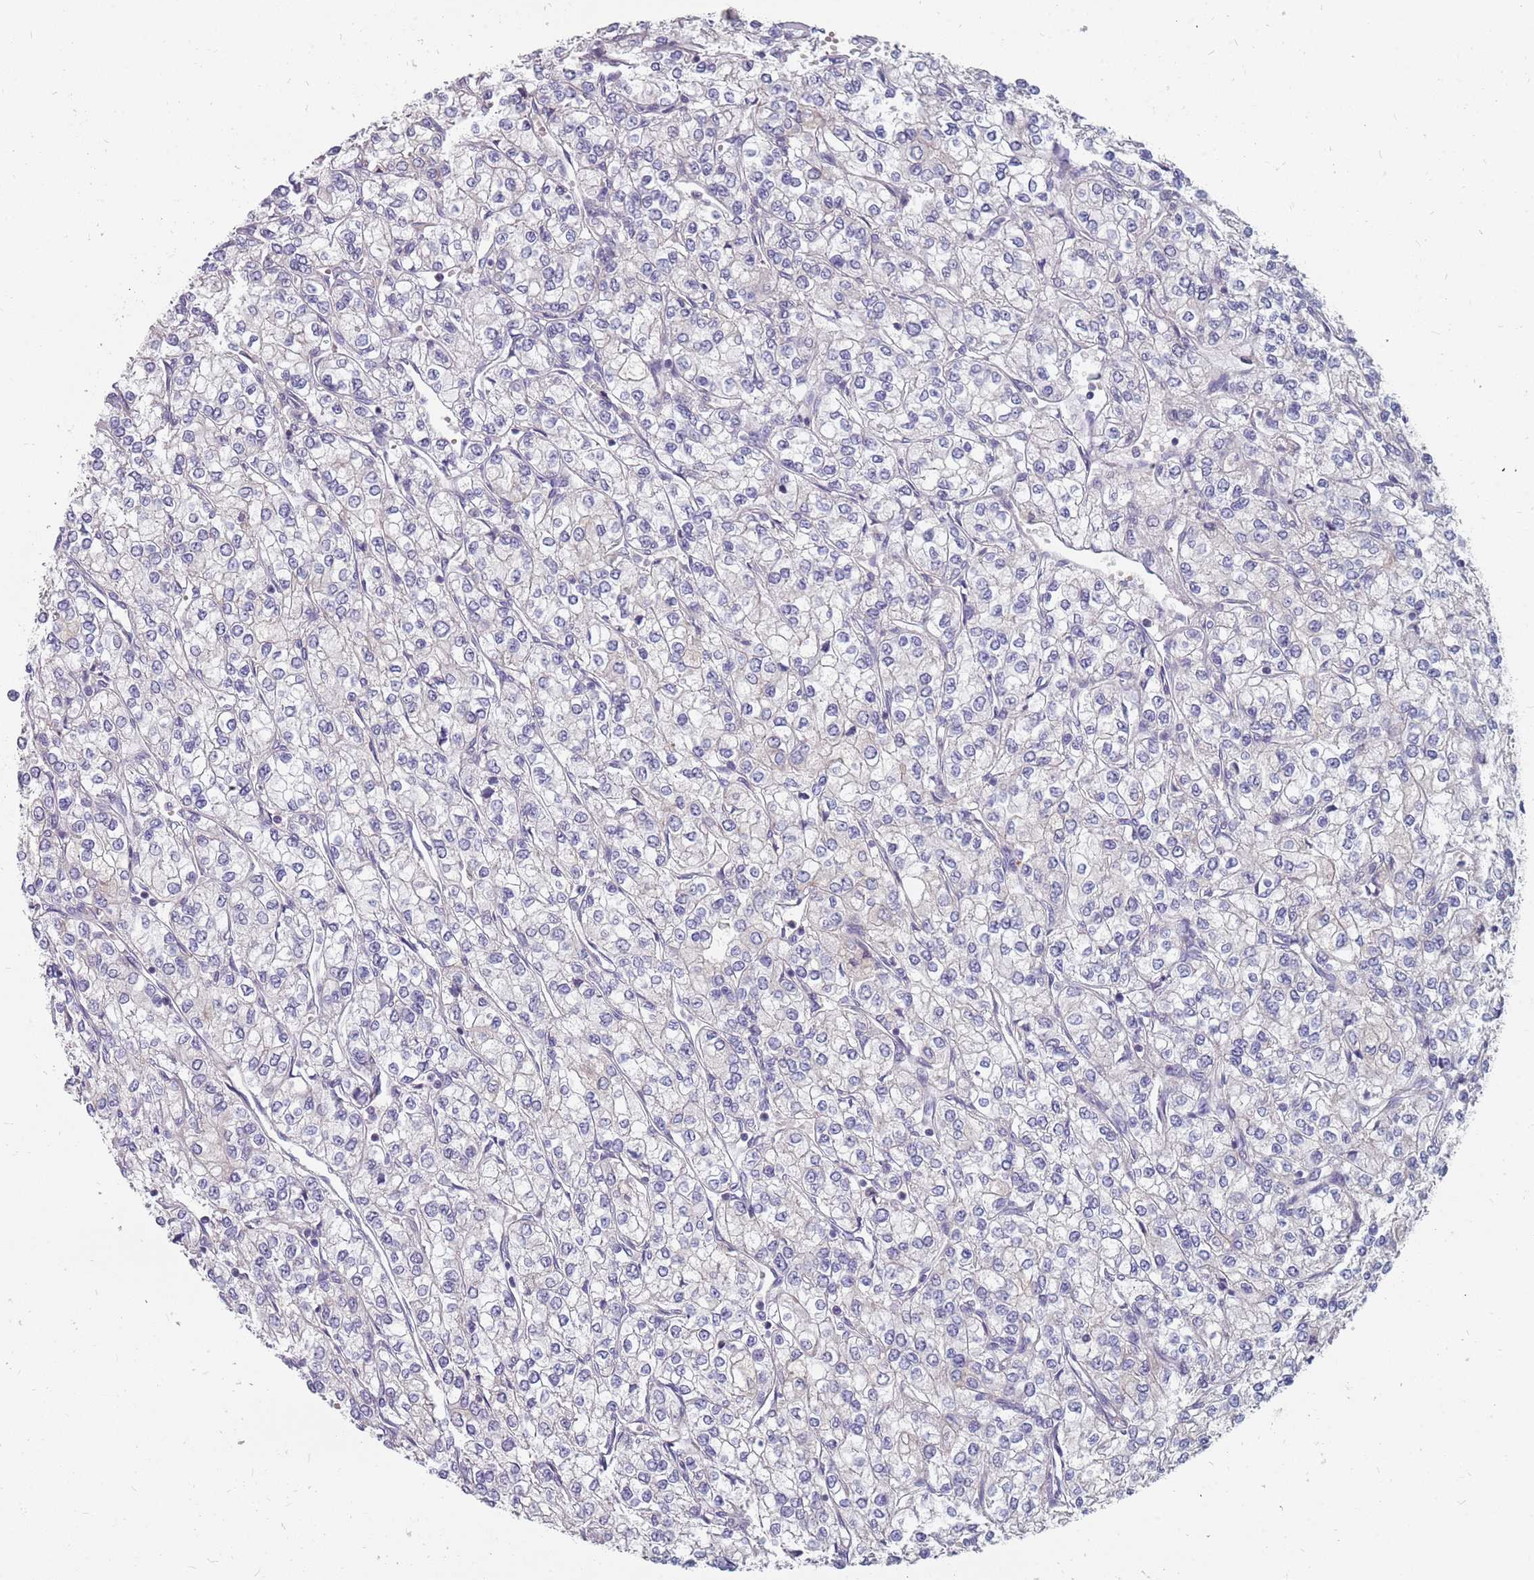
{"staining": {"intensity": "negative", "quantity": "none", "location": "none"}, "tissue": "renal cancer", "cell_type": "Tumor cells", "image_type": "cancer", "snomed": [{"axis": "morphology", "description": "Adenocarcinoma, NOS"}, {"axis": "topography", "description": "Kidney"}], "caption": "Immunohistochemistry (IHC) image of human renal cancer (adenocarcinoma) stained for a protein (brown), which shows no positivity in tumor cells. The staining is performed using DAB brown chromogen with nuclei counter-stained in using hematoxylin.", "gene": "CMTR2", "patient": {"sex": "male", "age": 80}}